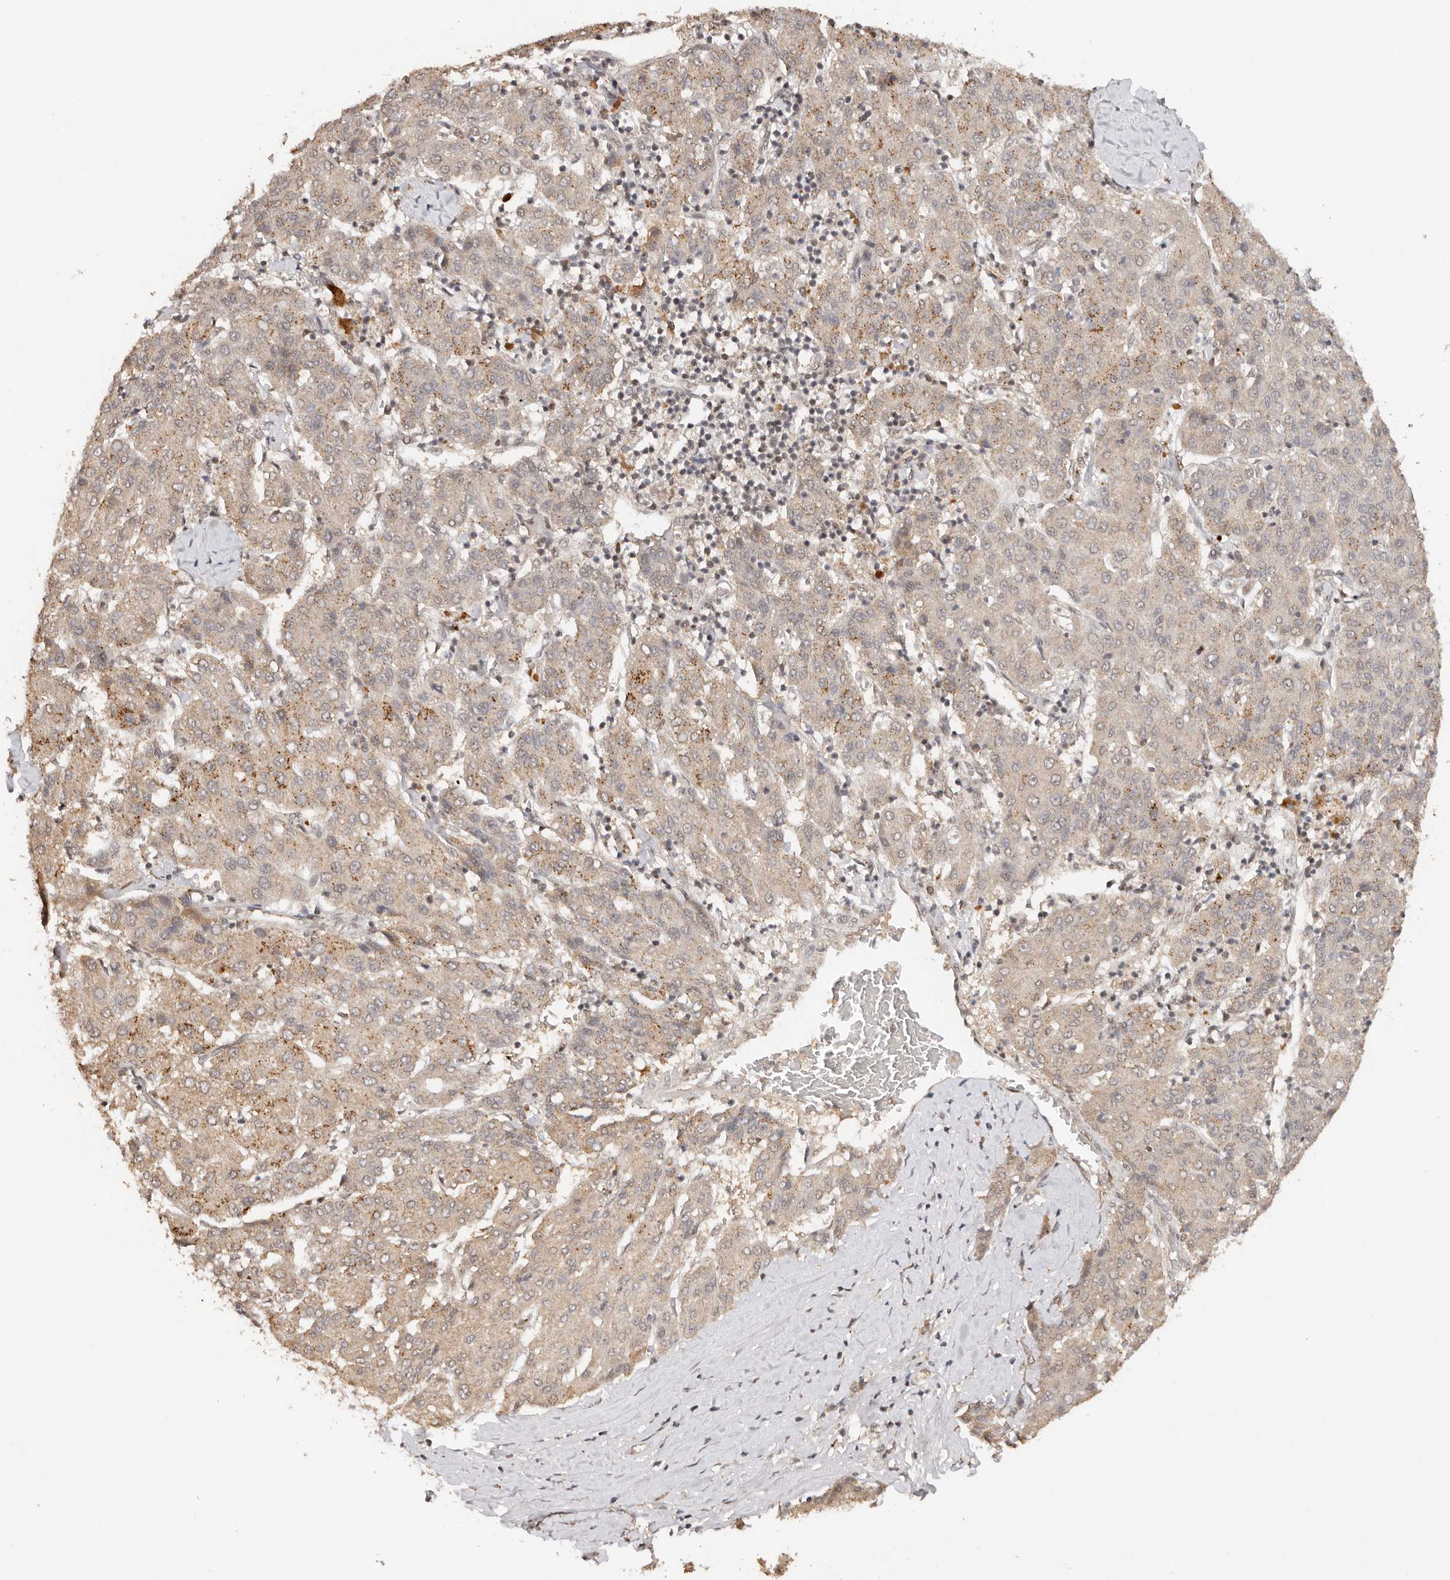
{"staining": {"intensity": "moderate", "quantity": ">75%", "location": "cytoplasmic/membranous"}, "tissue": "liver cancer", "cell_type": "Tumor cells", "image_type": "cancer", "snomed": [{"axis": "morphology", "description": "Carcinoma, Hepatocellular, NOS"}, {"axis": "topography", "description": "Liver"}], "caption": "Moderate cytoplasmic/membranous staining is identified in about >75% of tumor cells in hepatocellular carcinoma (liver). The staining is performed using DAB brown chromogen to label protein expression. The nuclei are counter-stained blue using hematoxylin.", "gene": "SEC14L1", "patient": {"sex": "male", "age": 65}}